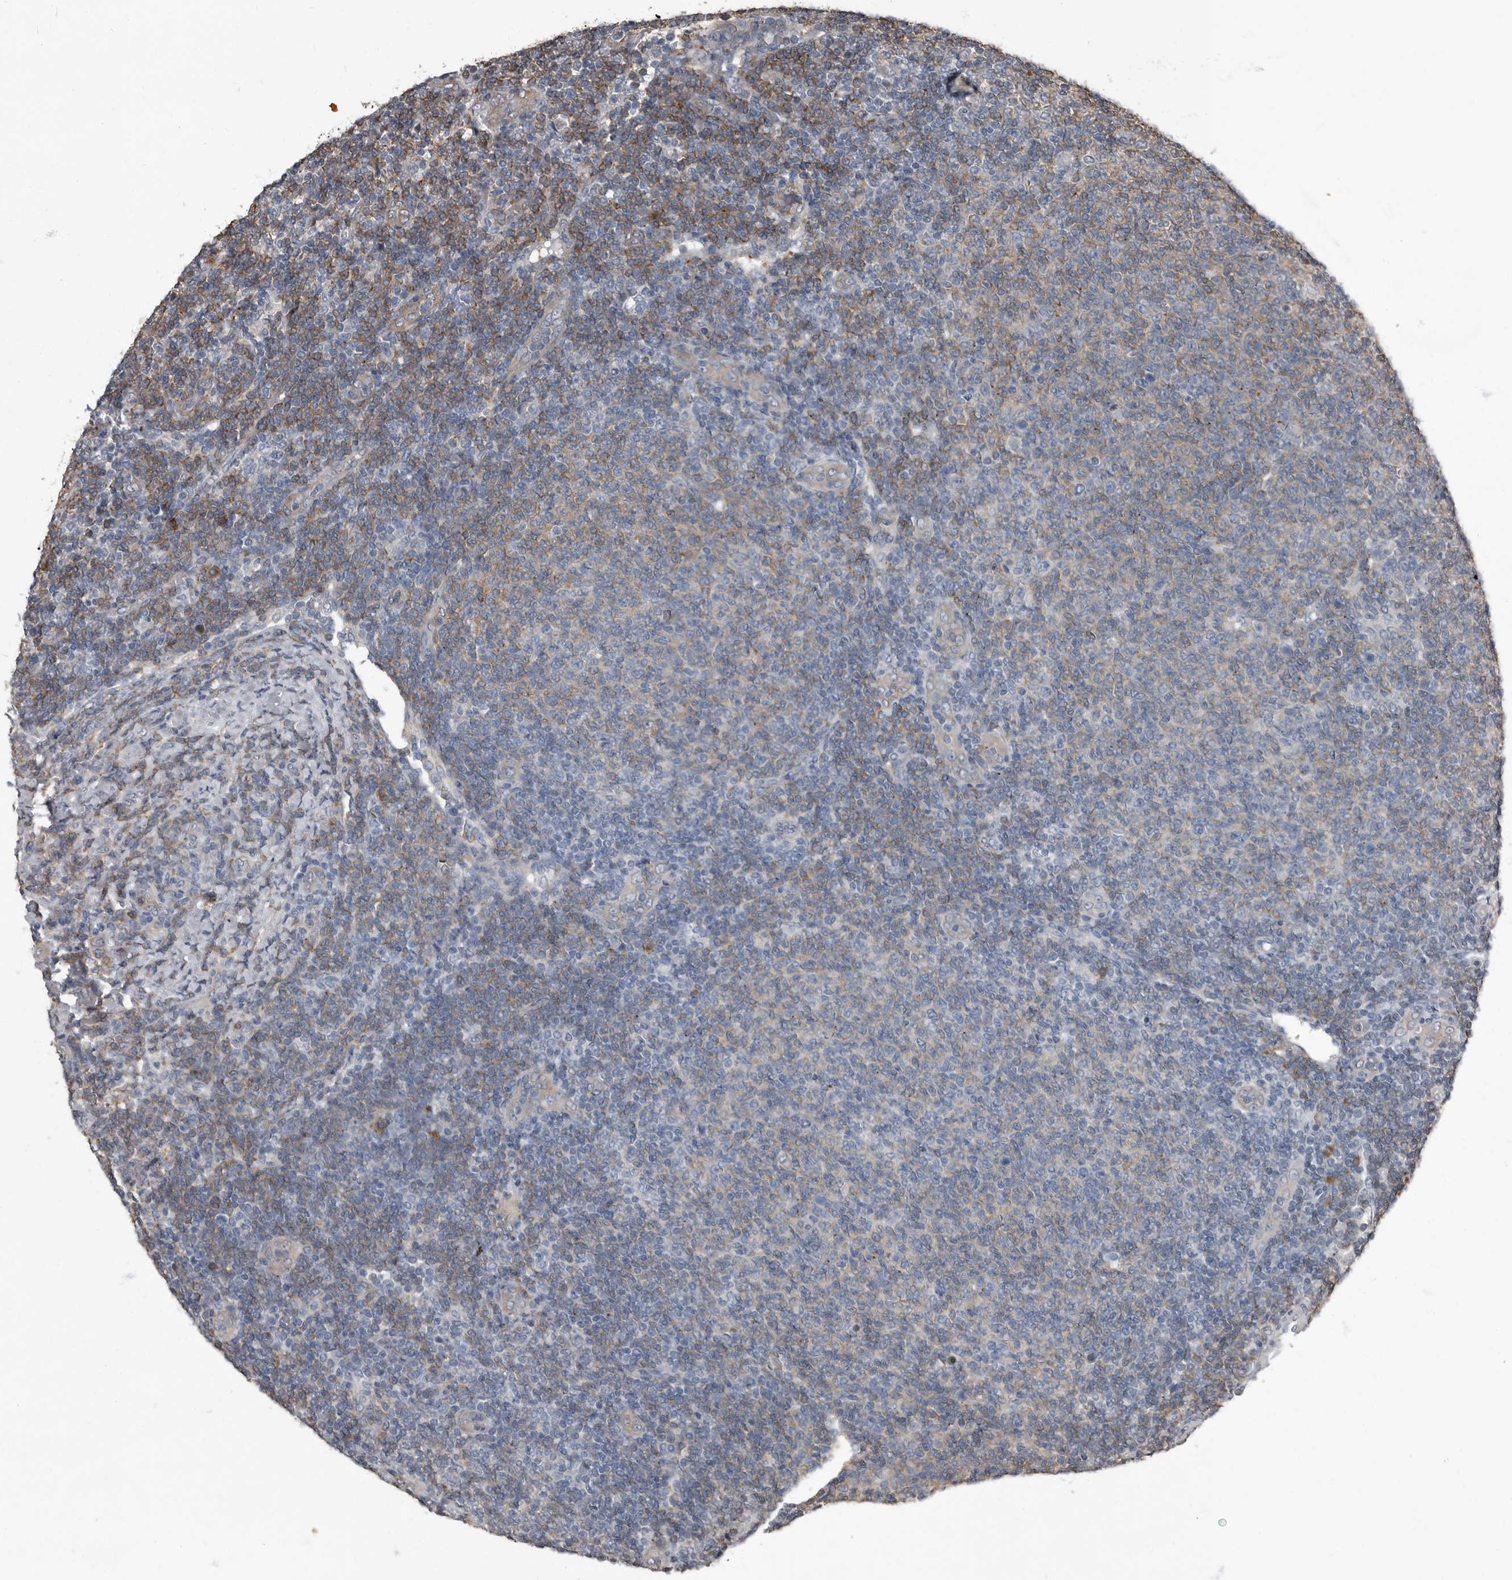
{"staining": {"intensity": "moderate", "quantity": "<25%", "location": "cytoplasmic/membranous"}, "tissue": "lymphoma", "cell_type": "Tumor cells", "image_type": "cancer", "snomed": [{"axis": "morphology", "description": "Malignant lymphoma, non-Hodgkin's type, Low grade"}, {"axis": "topography", "description": "Lymph node"}], "caption": "The image displays immunohistochemical staining of lymphoma. There is moderate cytoplasmic/membranous positivity is seen in about <25% of tumor cells.", "gene": "TPD52L1", "patient": {"sex": "male", "age": 66}}